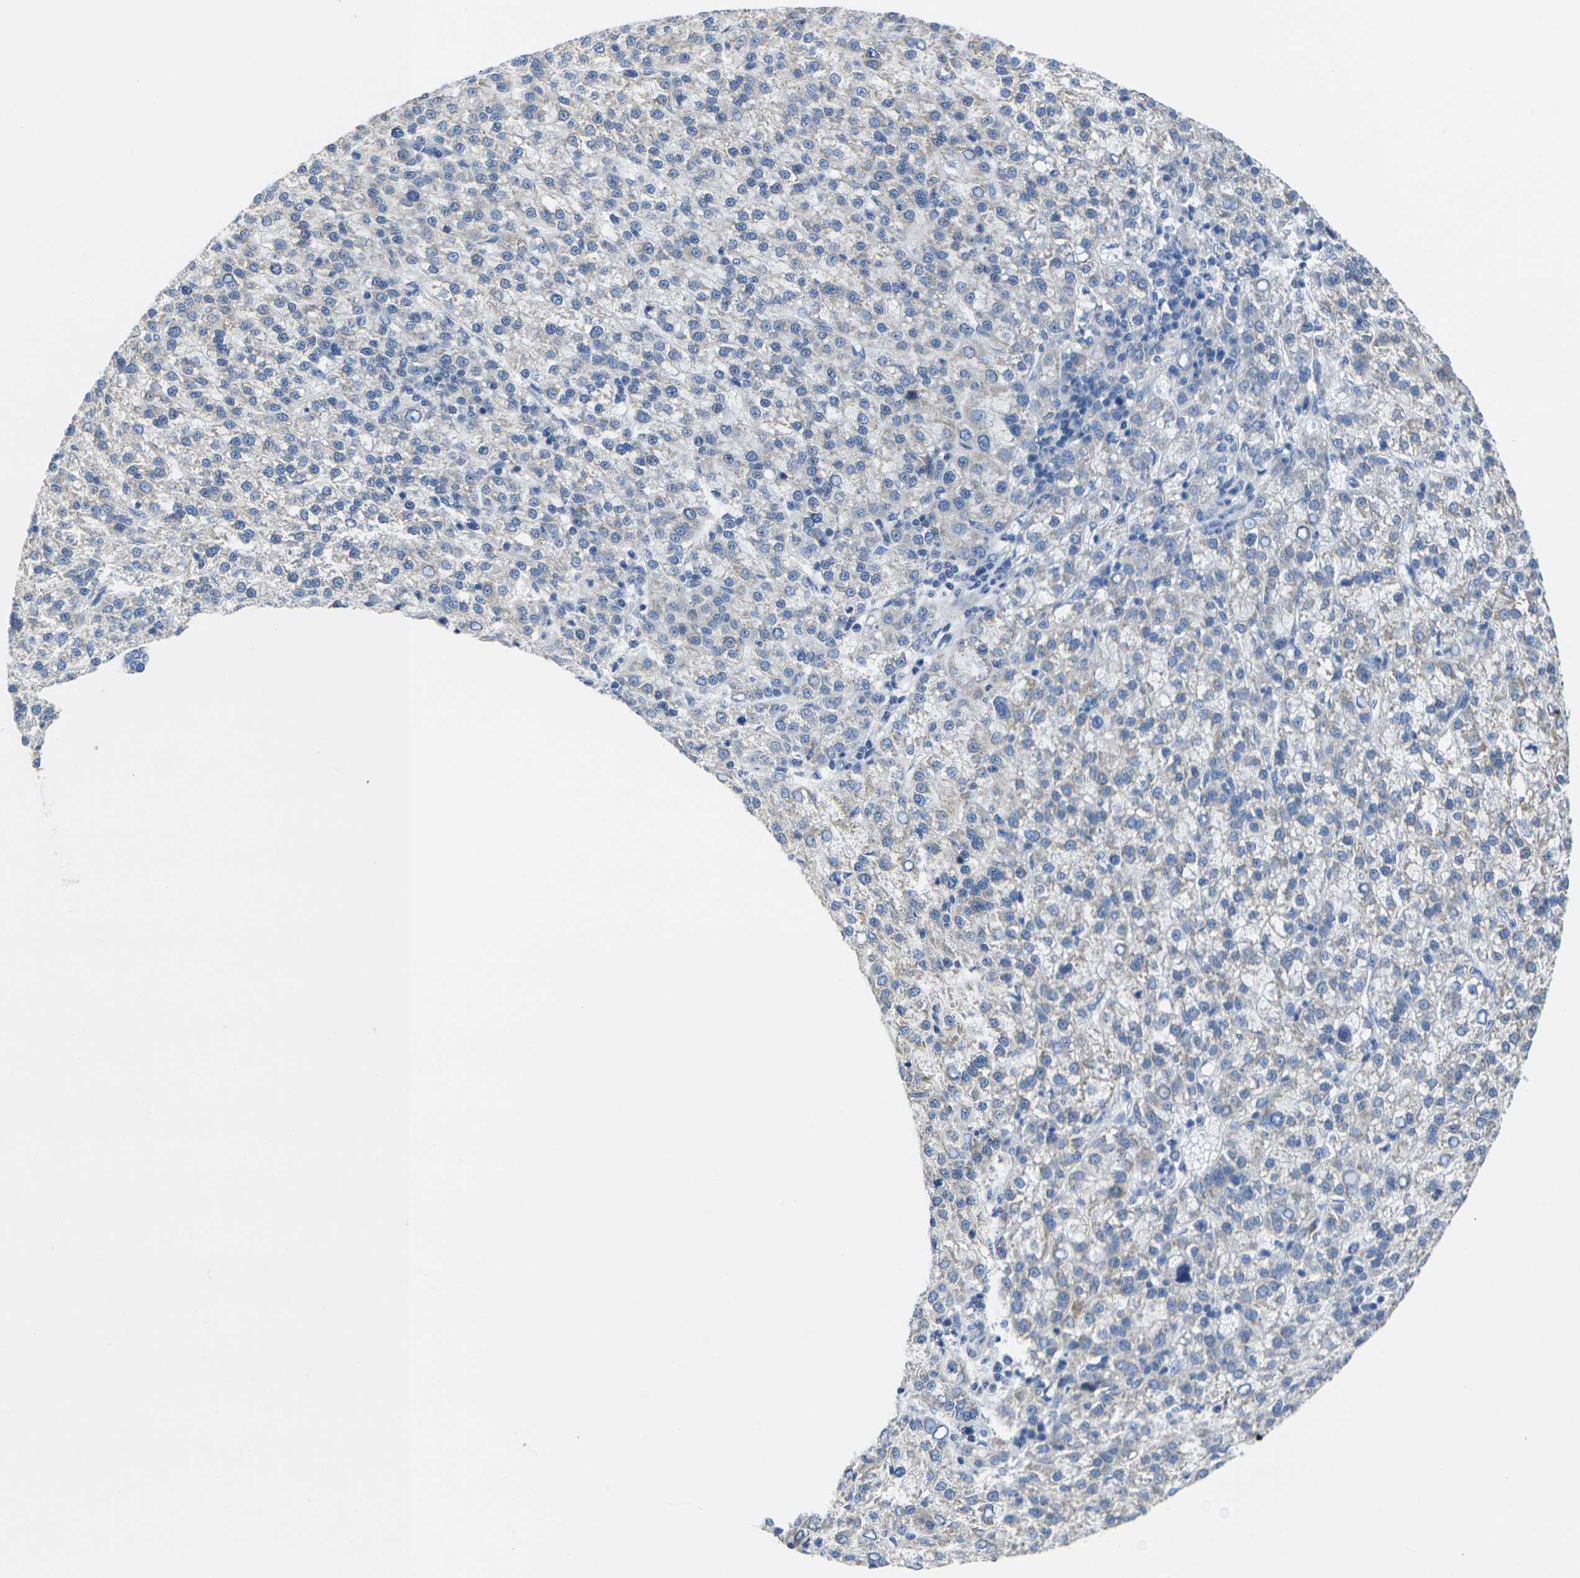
{"staining": {"intensity": "negative", "quantity": "none", "location": "none"}, "tissue": "liver cancer", "cell_type": "Tumor cells", "image_type": "cancer", "snomed": [{"axis": "morphology", "description": "Carcinoma, Hepatocellular, NOS"}, {"axis": "topography", "description": "Liver"}], "caption": "A histopathology image of liver cancer stained for a protein reveals no brown staining in tumor cells.", "gene": "TMEM204", "patient": {"sex": "female", "age": 58}}